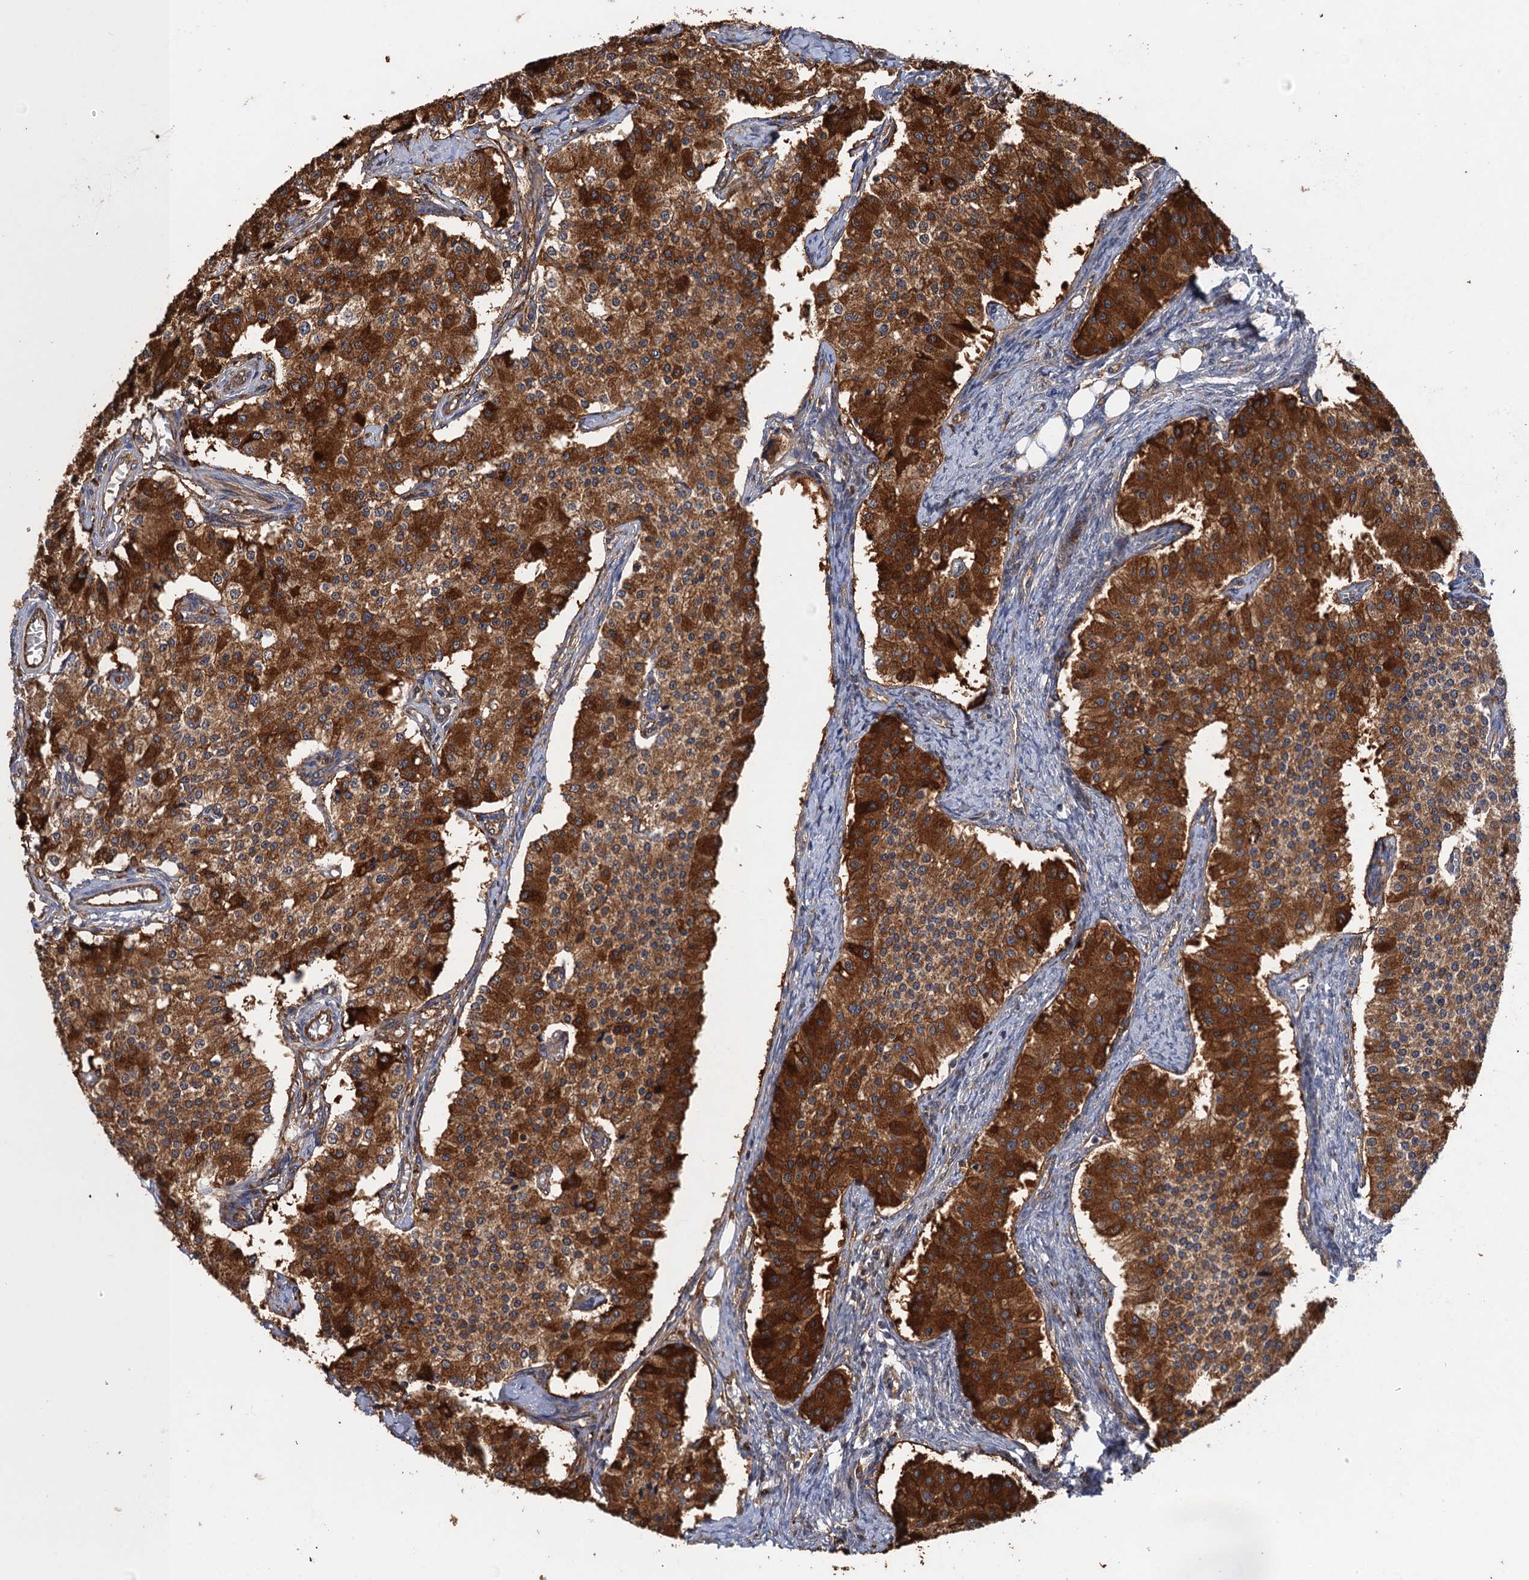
{"staining": {"intensity": "strong", "quantity": ">75%", "location": "cytoplasmic/membranous"}, "tissue": "carcinoid", "cell_type": "Tumor cells", "image_type": "cancer", "snomed": [{"axis": "morphology", "description": "Carcinoid, malignant, NOS"}, {"axis": "topography", "description": "Colon"}], "caption": "Immunohistochemical staining of carcinoid demonstrates high levels of strong cytoplasmic/membranous expression in approximately >75% of tumor cells.", "gene": "NEK8", "patient": {"sex": "female", "age": 52}}